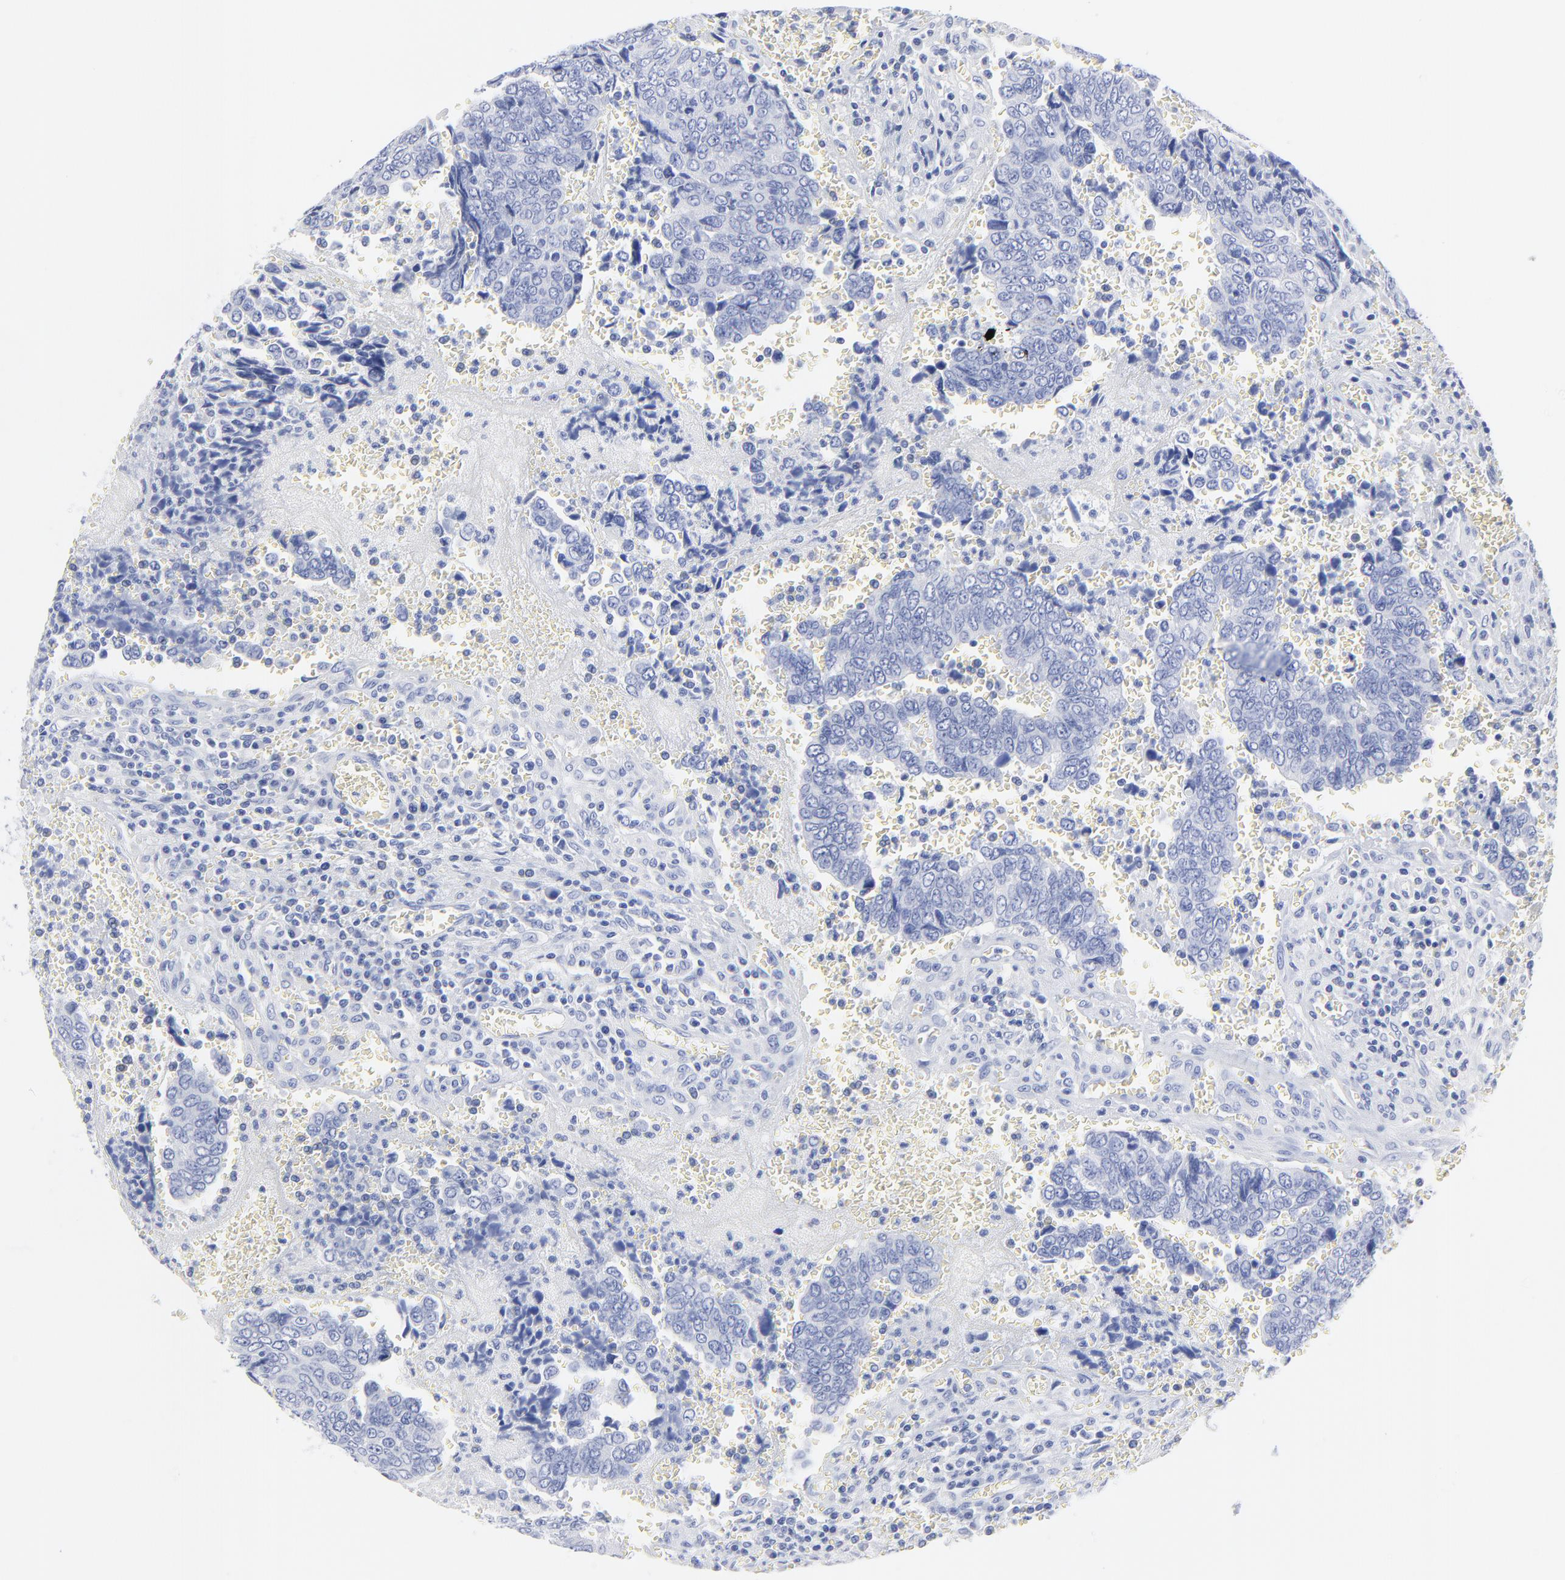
{"staining": {"intensity": "negative", "quantity": "none", "location": "none"}, "tissue": "urothelial cancer", "cell_type": "Tumor cells", "image_type": "cancer", "snomed": [{"axis": "morphology", "description": "Urothelial carcinoma, High grade"}, {"axis": "topography", "description": "Urinary bladder"}], "caption": "An immunohistochemistry (IHC) micrograph of high-grade urothelial carcinoma is shown. There is no staining in tumor cells of high-grade urothelial carcinoma.", "gene": "PSD3", "patient": {"sex": "male", "age": 86}}